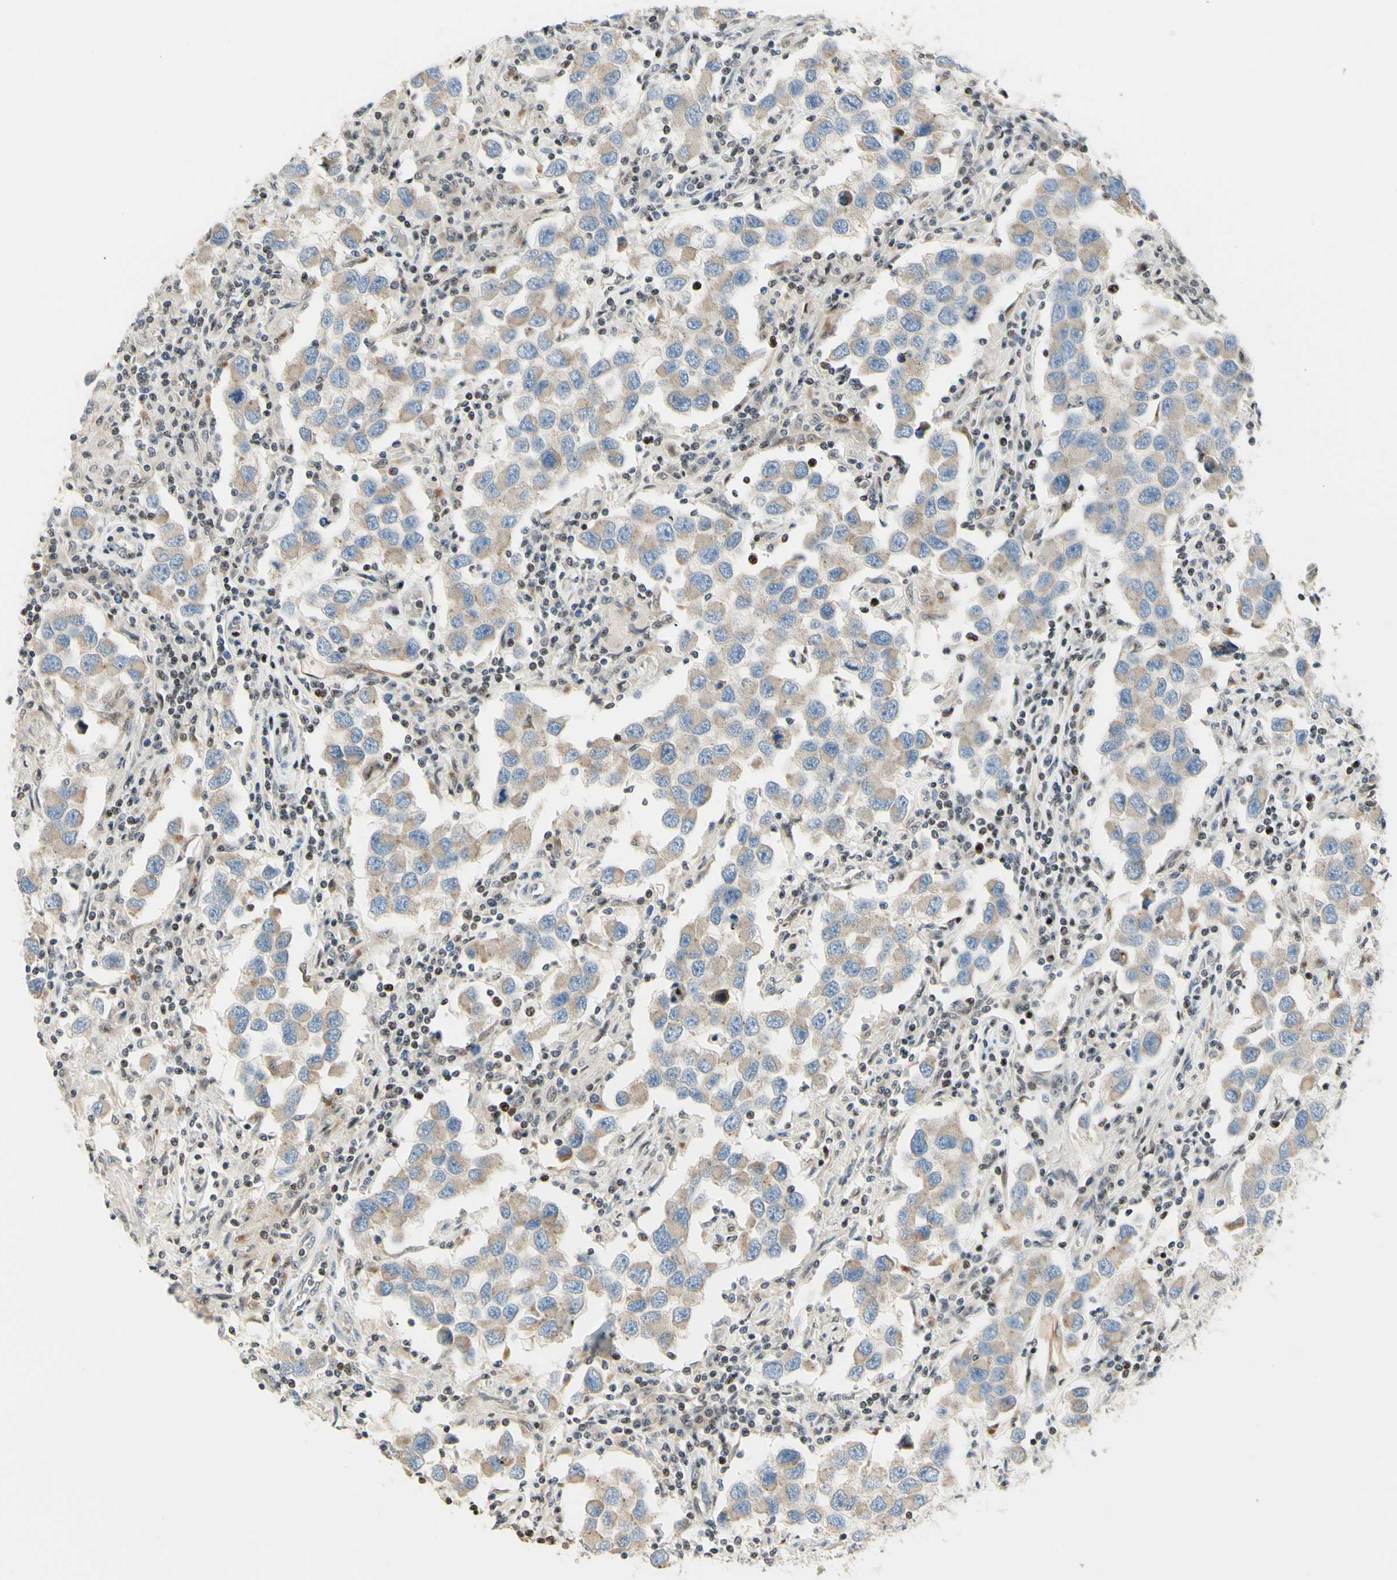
{"staining": {"intensity": "weak", "quantity": ">75%", "location": "cytoplasmic/membranous"}, "tissue": "testis cancer", "cell_type": "Tumor cells", "image_type": "cancer", "snomed": [{"axis": "morphology", "description": "Carcinoma, Embryonal, NOS"}, {"axis": "topography", "description": "Testis"}], "caption": "Immunohistochemical staining of testis cancer exhibits low levels of weak cytoplasmic/membranous positivity in about >75% of tumor cells. (brown staining indicates protein expression, while blue staining denotes nuclei).", "gene": "CDKL5", "patient": {"sex": "male", "age": 21}}